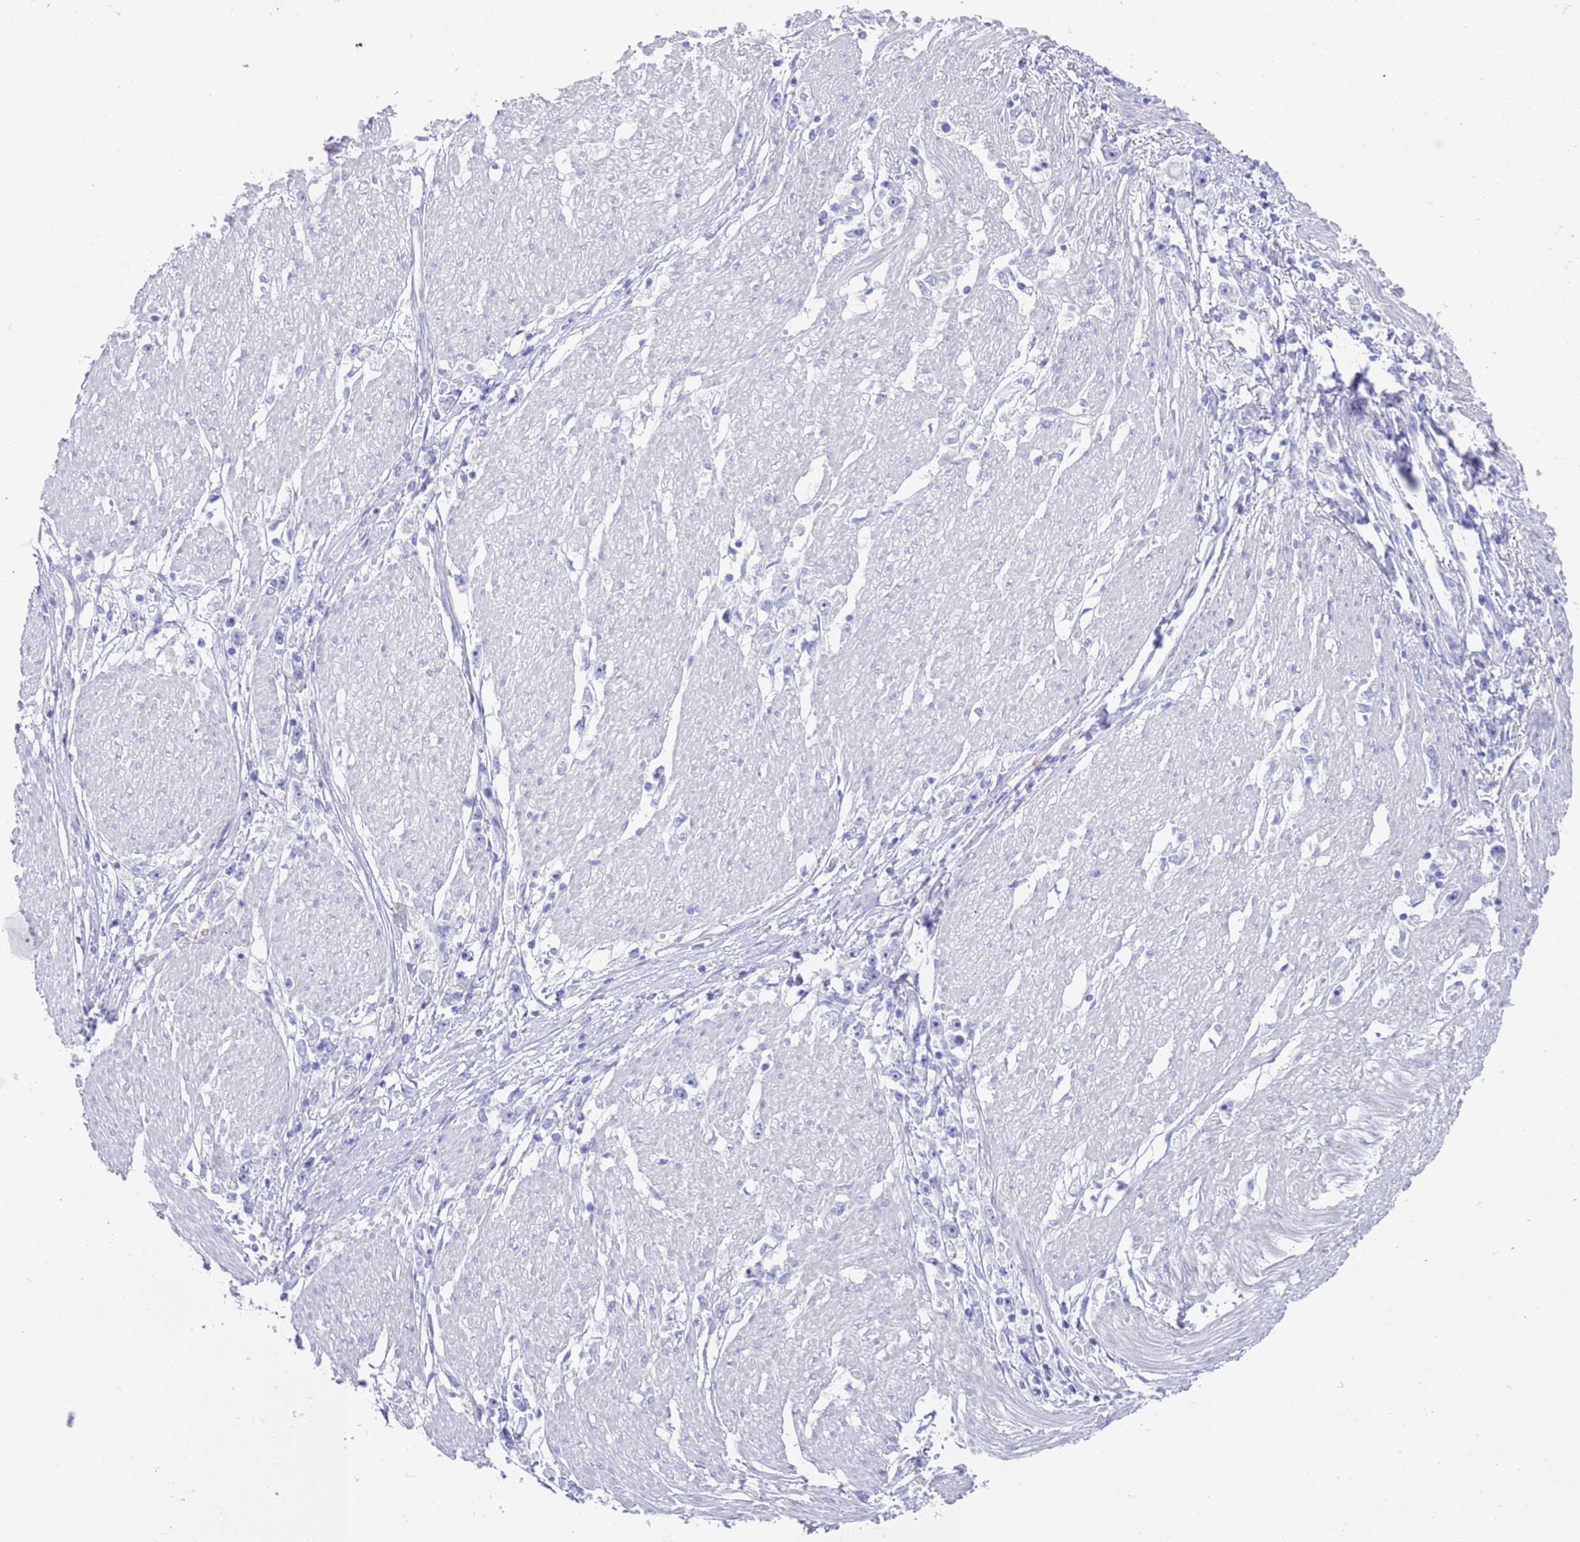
{"staining": {"intensity": "negative", "quantity": "none", "location": "none"}, "tissue": "stomach cancer", "cell_type": "Tumor cells", "image_type": "cancer", "snomed": [{"axis": "morphology", "description": "Adenocarcinoma, NOS"}, {"axis": "topography", "description": "Stomach"}], "caption": "A micrograph of human stomach cancer is negative for staining in tumor cells.", "gene": "CPXM2", "patient": {"sex": "female", "age": 59}}